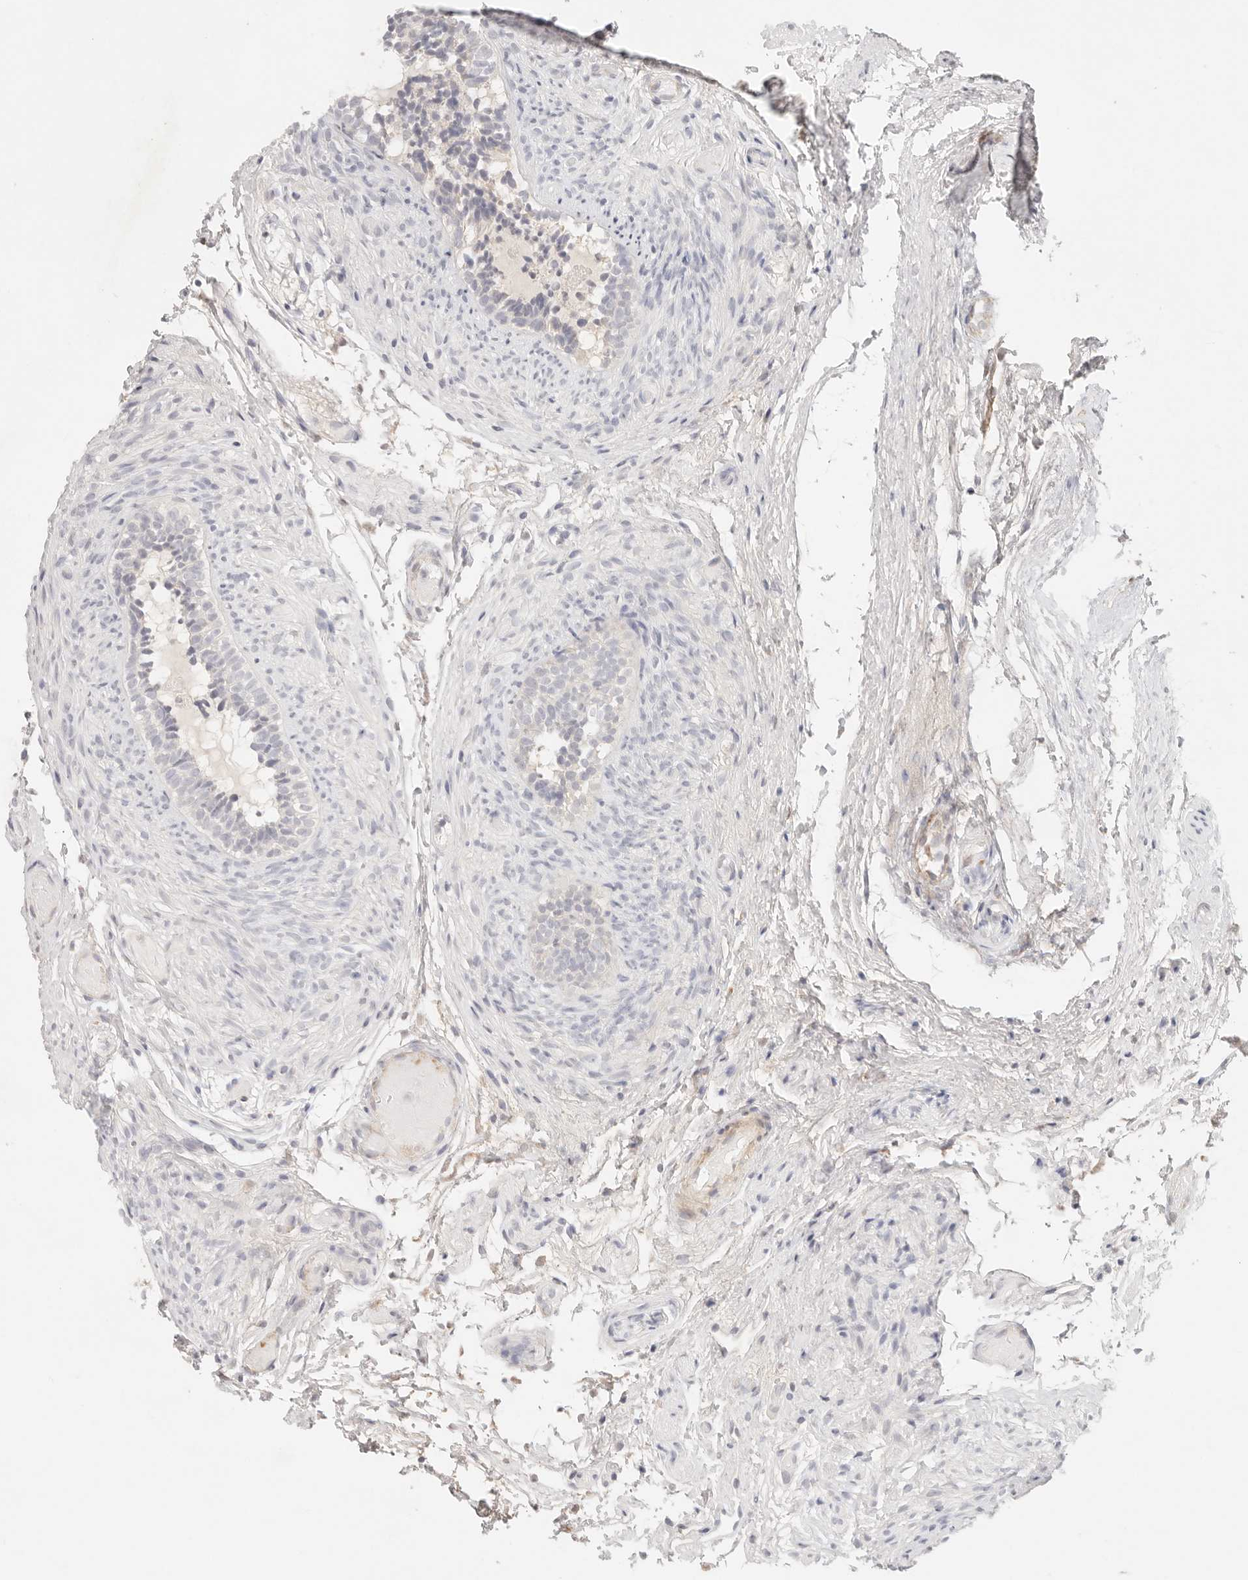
{"staining": {"intensity": "moderate", "quantity": "<25%", "location": "cytoplasmic/membranous"}, "tissue": "epididymis", "cell_type": "Glandular cells", "image_type": "normal", "snomed": [{"axis": "morphology", "description": "Normal tissue, NOS"}, {"axis": "topography", "description": "Epididymis"}], "caption": "Protein staining by IHC exhibits moderate cytoplasmic/membranous positivity in about <25% of glandular cells in benign epididymis.", "gene": "SPHK1", "patient": {"sex": "male", "age": 5}}